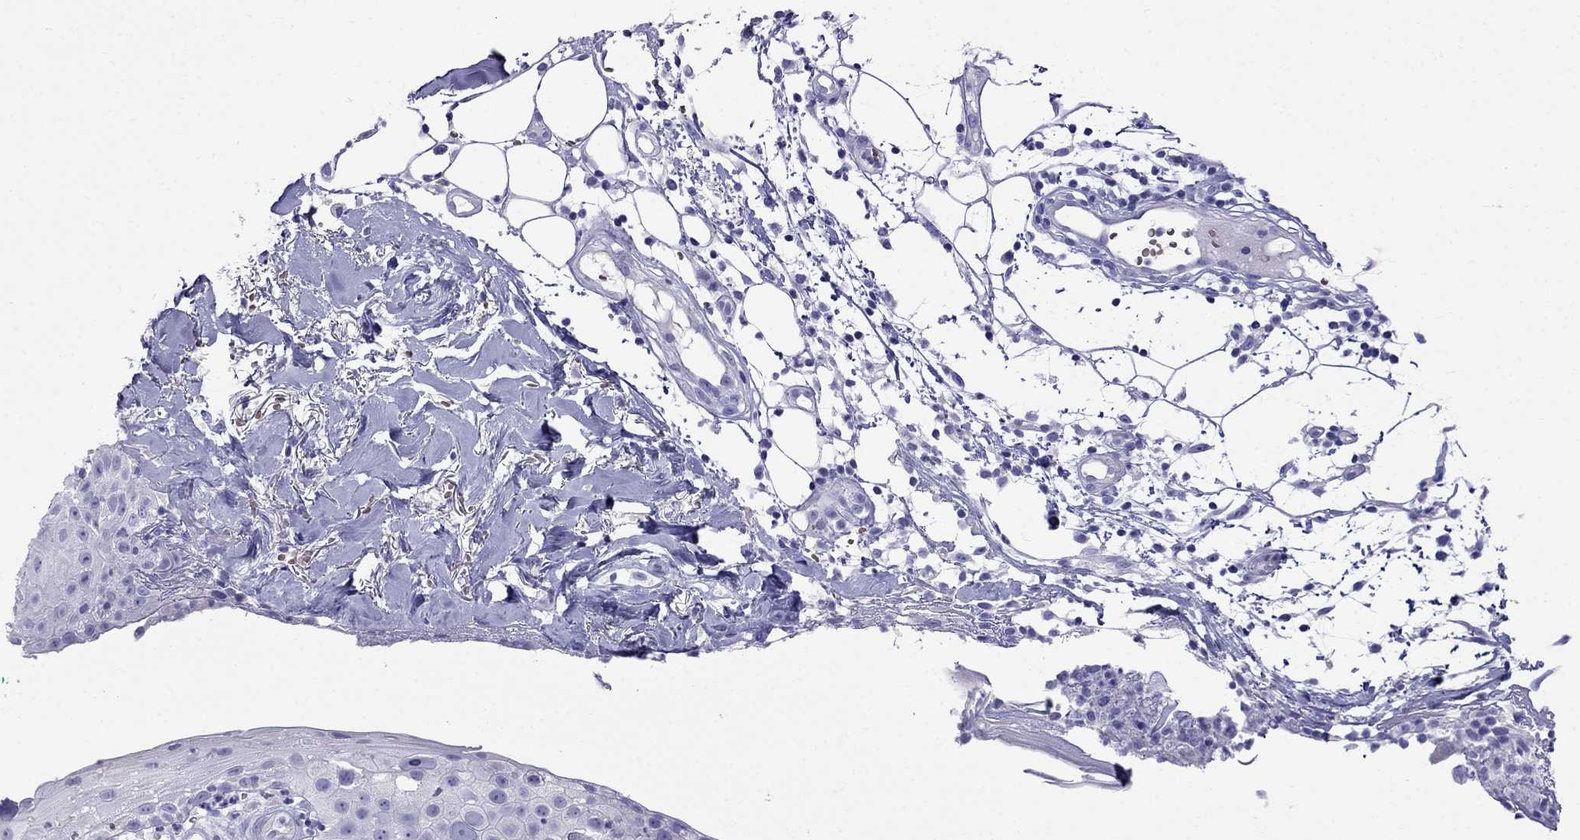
{"staining": {"intensity": "negative", "quantity": "none", "location": "none"}, "tissue": "skin cancer", "cell_type": "Tumor cells", "image_type": "cancer", "snomed": [{"axis": "morphology", "description": "Squamous cell carcinoma, NOS"}, {"axis": "topography", "description": "Skin"}], "caption": "Tumor cells show no significant staining in skin squamous cell carcinoma.", "gene": "TDRD1", "patient": {"sex": "male", "age": 71}}